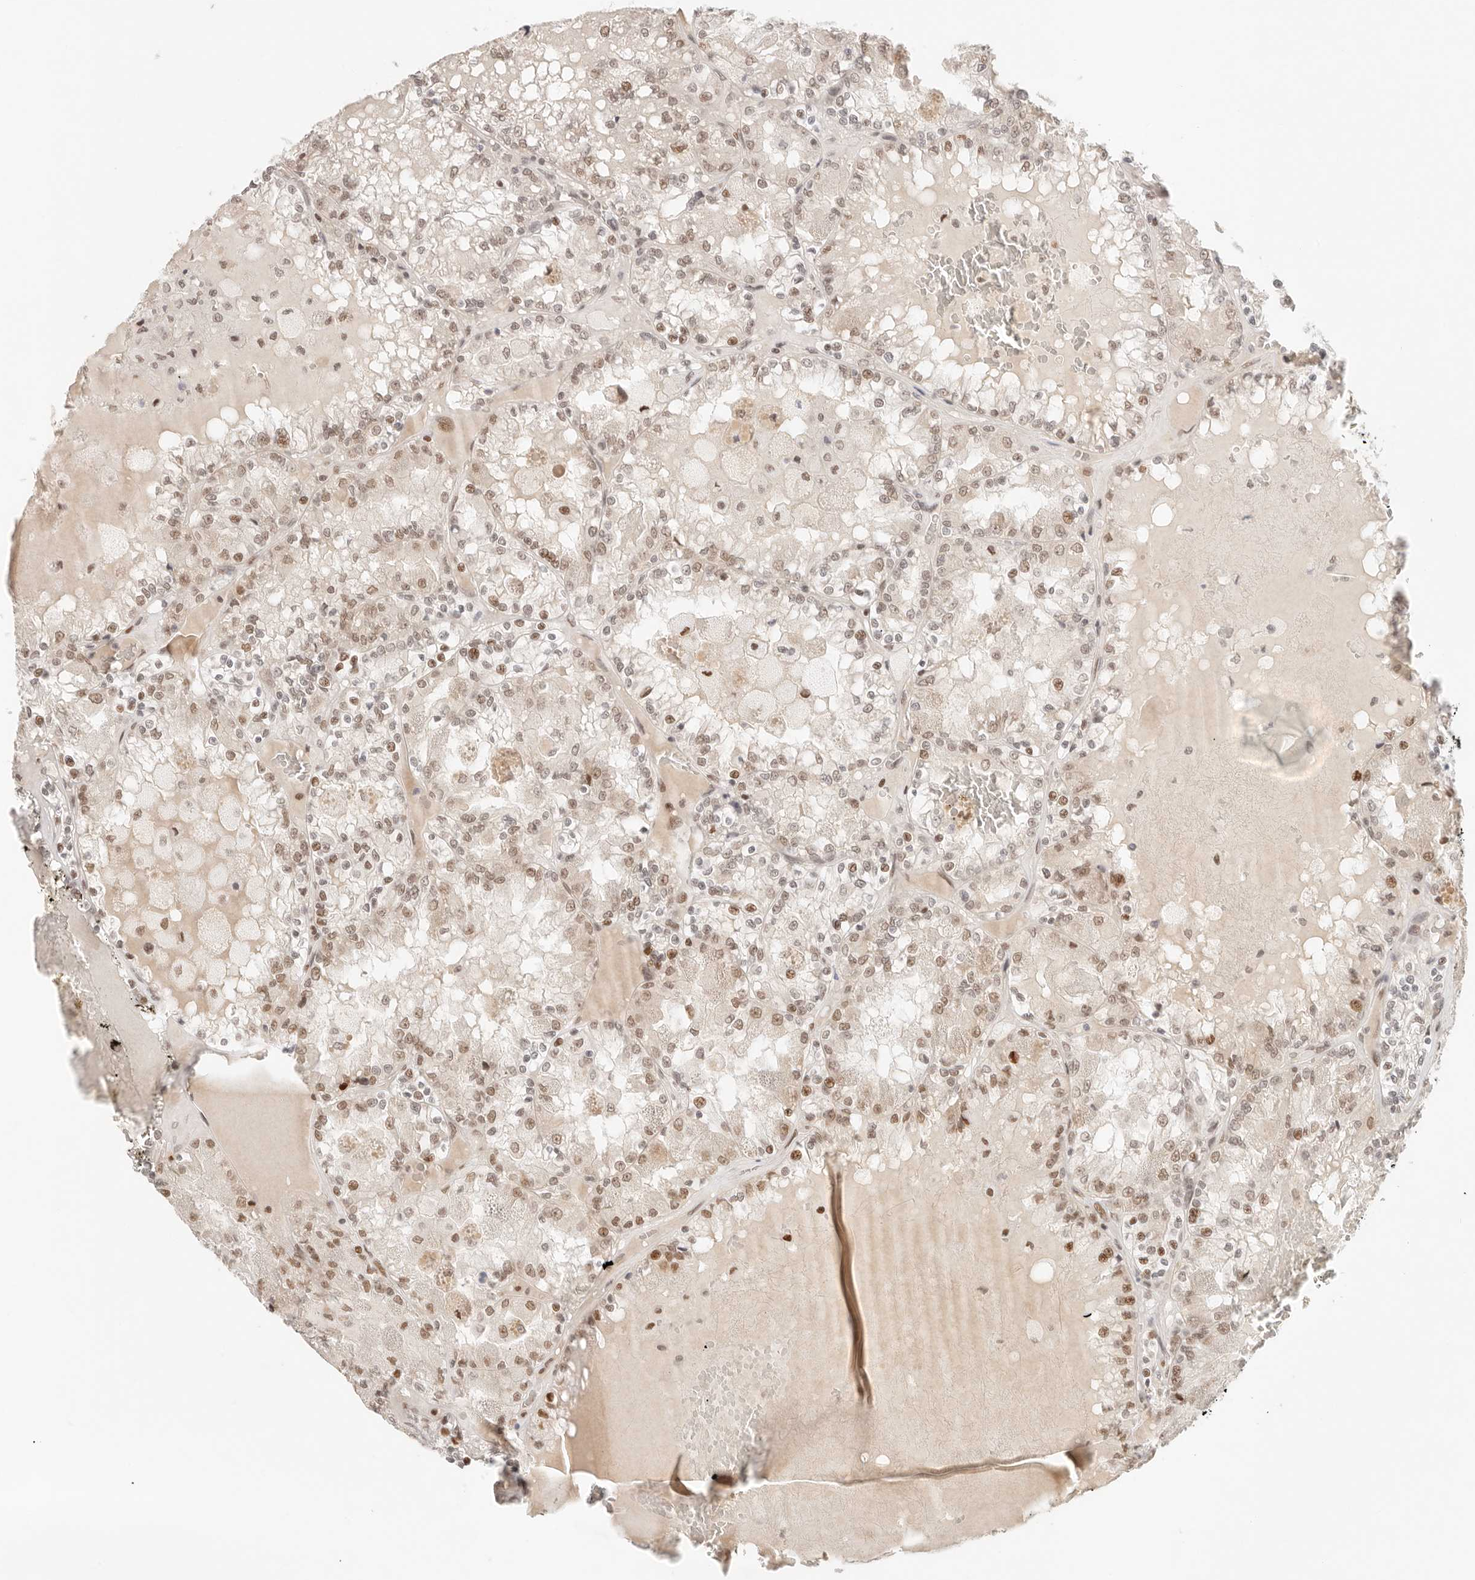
{"staining": {"intensity": "moderate", "quantity": "25%-75%", "location": "nuclear"}, "tissue": "renal cancer", "cell_type": "Tumor cells", "image_type": "cancer", "snomed": [{"axis": "morphology", "description": "Adenocarcinoma, NOS"}, {"axis": "topography", "description": "Kidney"}], "caption": "High-power microscopy captured an immunohistochemistry (IHC) histopathology image of adenocarcinoma (renal), revealing moderate nuclear expression in about 25%-75% of tumor cells. The staining was performed using DAB (3,3'-diaminobenzidine), with brown indicating positive protein expression. Nuclei are stained blue with hematoxylin.", "gene": "HOXC5", "patient": {"sex": "female", "age": 56}}